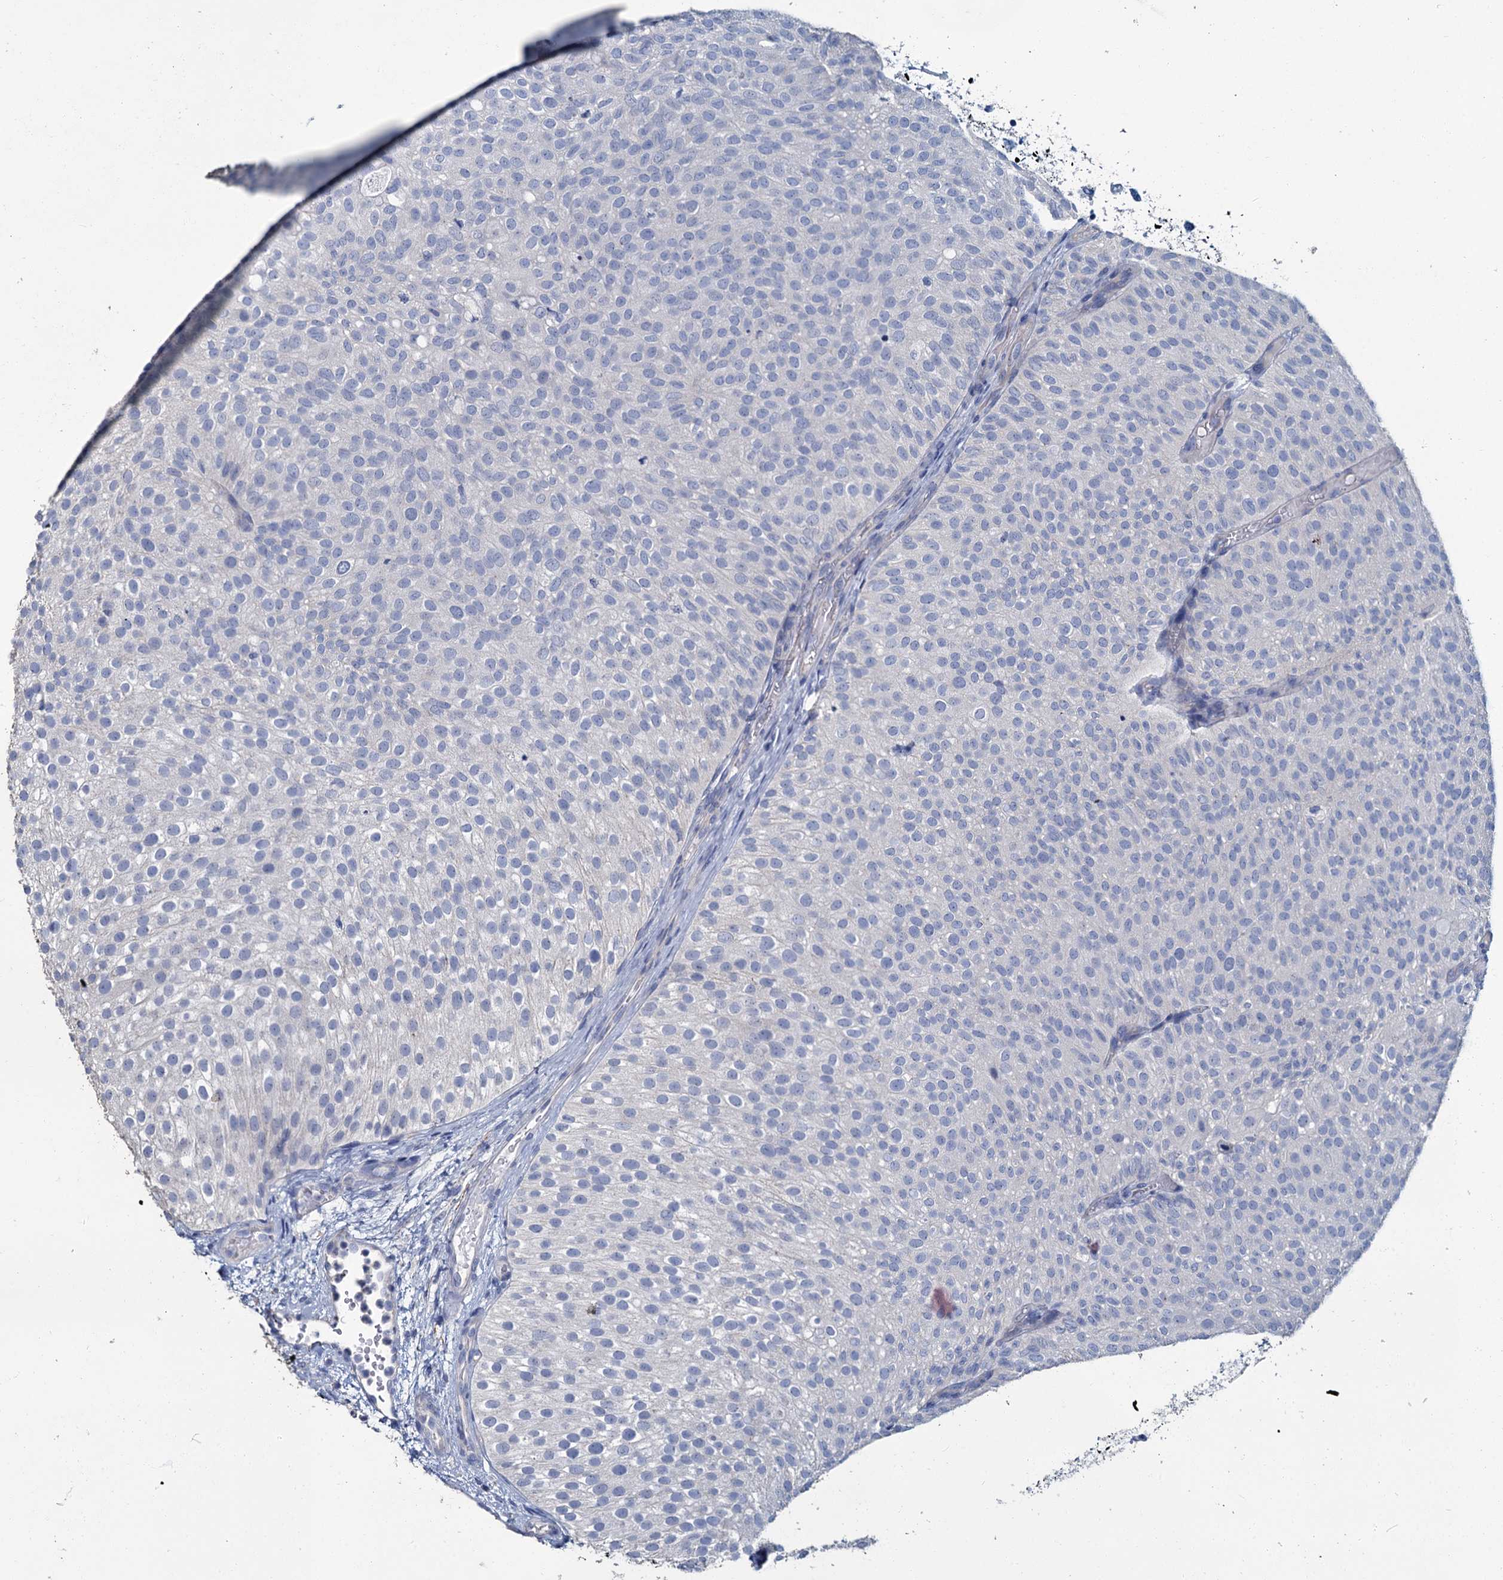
{"staining": {"intensity": "negative", "quantity": "none", "location": "none"}, "tissue": "urothelial cancer", "cell_type": "Tumor cells", "image_type": "cancer", "snomed": [{"axis": "morphology", "description": "Urothelial carcinoma, Low grade"}, {"axis": "topography", "description": "Urinary bladder"}], "caption": "High power microscopy photomicrograph of an immunohistochemistry (IHC) image of urothelial cancer, revealing no significant staining in tumor cells. (DAB immunohistochemistry, high magnification).", "gene": "SNCB", "patient": {"sex": "male", "age": 78}}